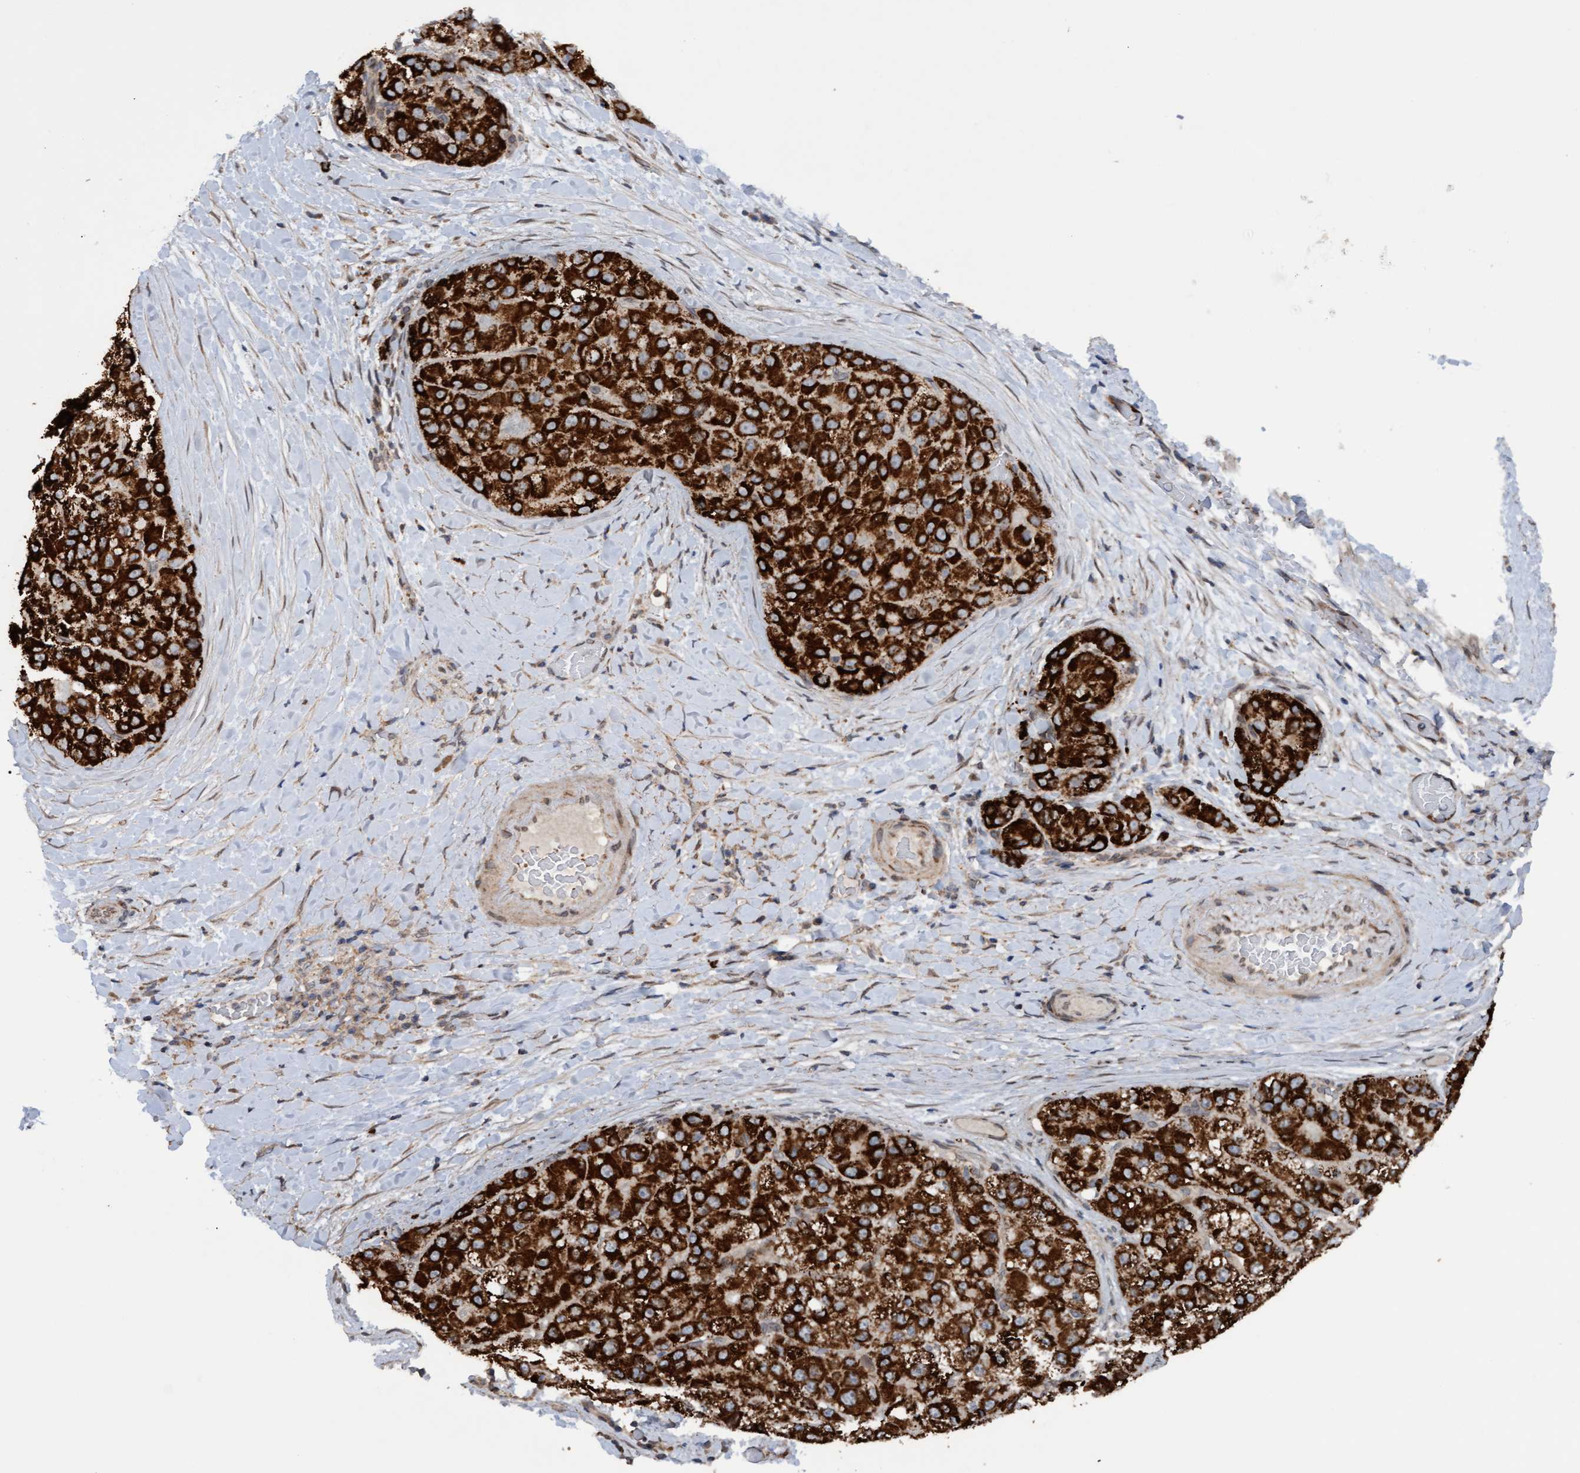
{"staining": {"intensity": "strong", "quantity": ">75%", "location": "cytoplasmic/membranous"}, "tissue": "liver cancer", "cell_type": "Tumor cells", "image_type": "cancer", "snomed": [{"axis": "morphology", "description": "Carcinoma, Hepatocellular, NOS"}, {"axis": "topography", "description": "Liver"}], "caption": "Liver cancer (hepatocellular carcinoma) was stained to show a protein in brown. There is high levels of strong cytoplasmic/membranous staining in about >75% of tumor cells.", "gene": "MGLL", "patient": {"sex": "male", "age": 80}}